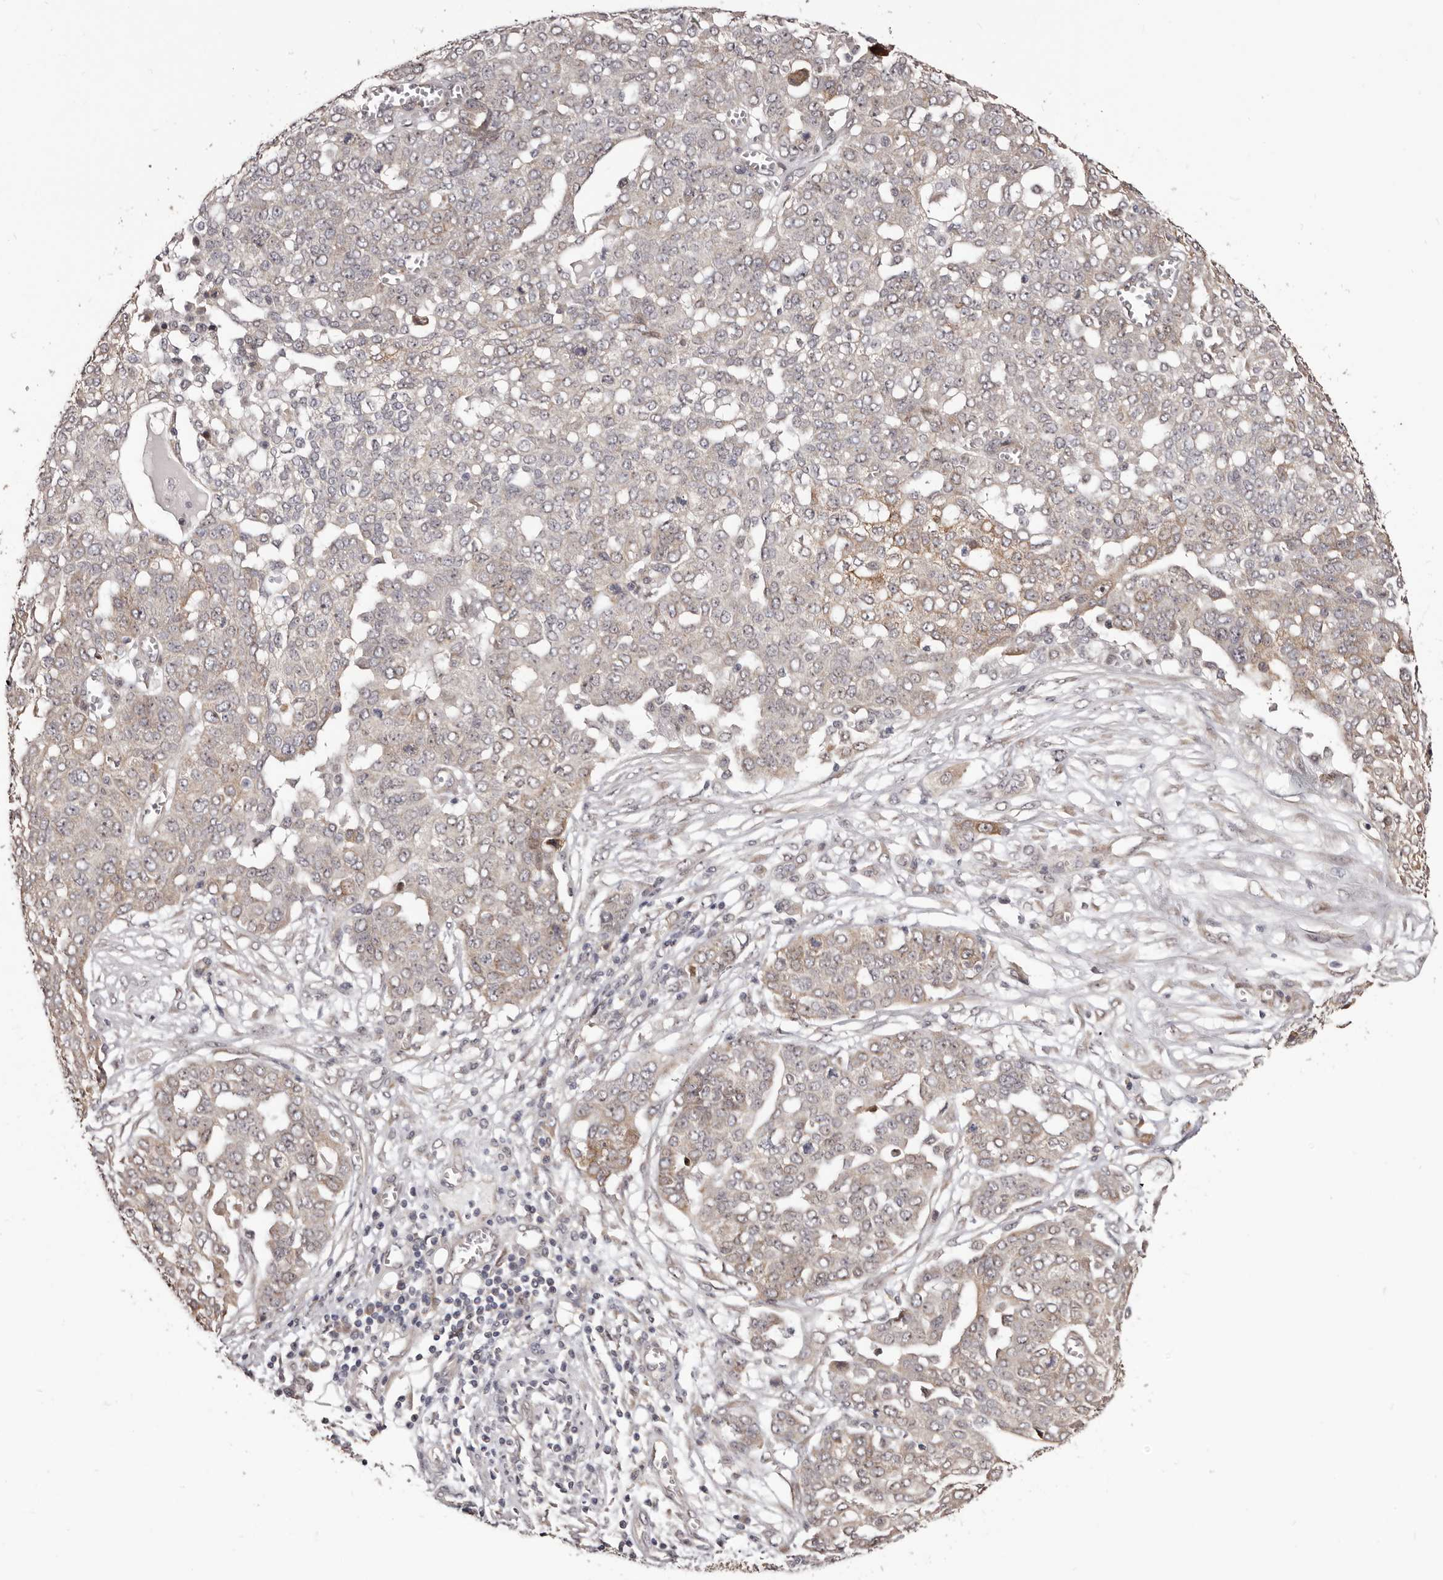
{"staining": {"intensity": "weak", "quantity": "<25%", "location": "cytoplasmic/membranous"}, "tissue": "ovarian cancer", "cell_type": "Tumor cells", "image_type": "cancer", "snomed": [{"axis": "morphology", "description": "Cystadenocarcinoma, serous, NOS"}, {"axis": "topography", "description": "Soft tissue"}, {"axis": "topography", "description": "Ovary"}], "caption": "IHC image of ovarian cancer stained for a protein (brown), which displays no positivity in tumor cells.", "gene": "NOL12", "patient": {"sex": "female", "age": 57}}